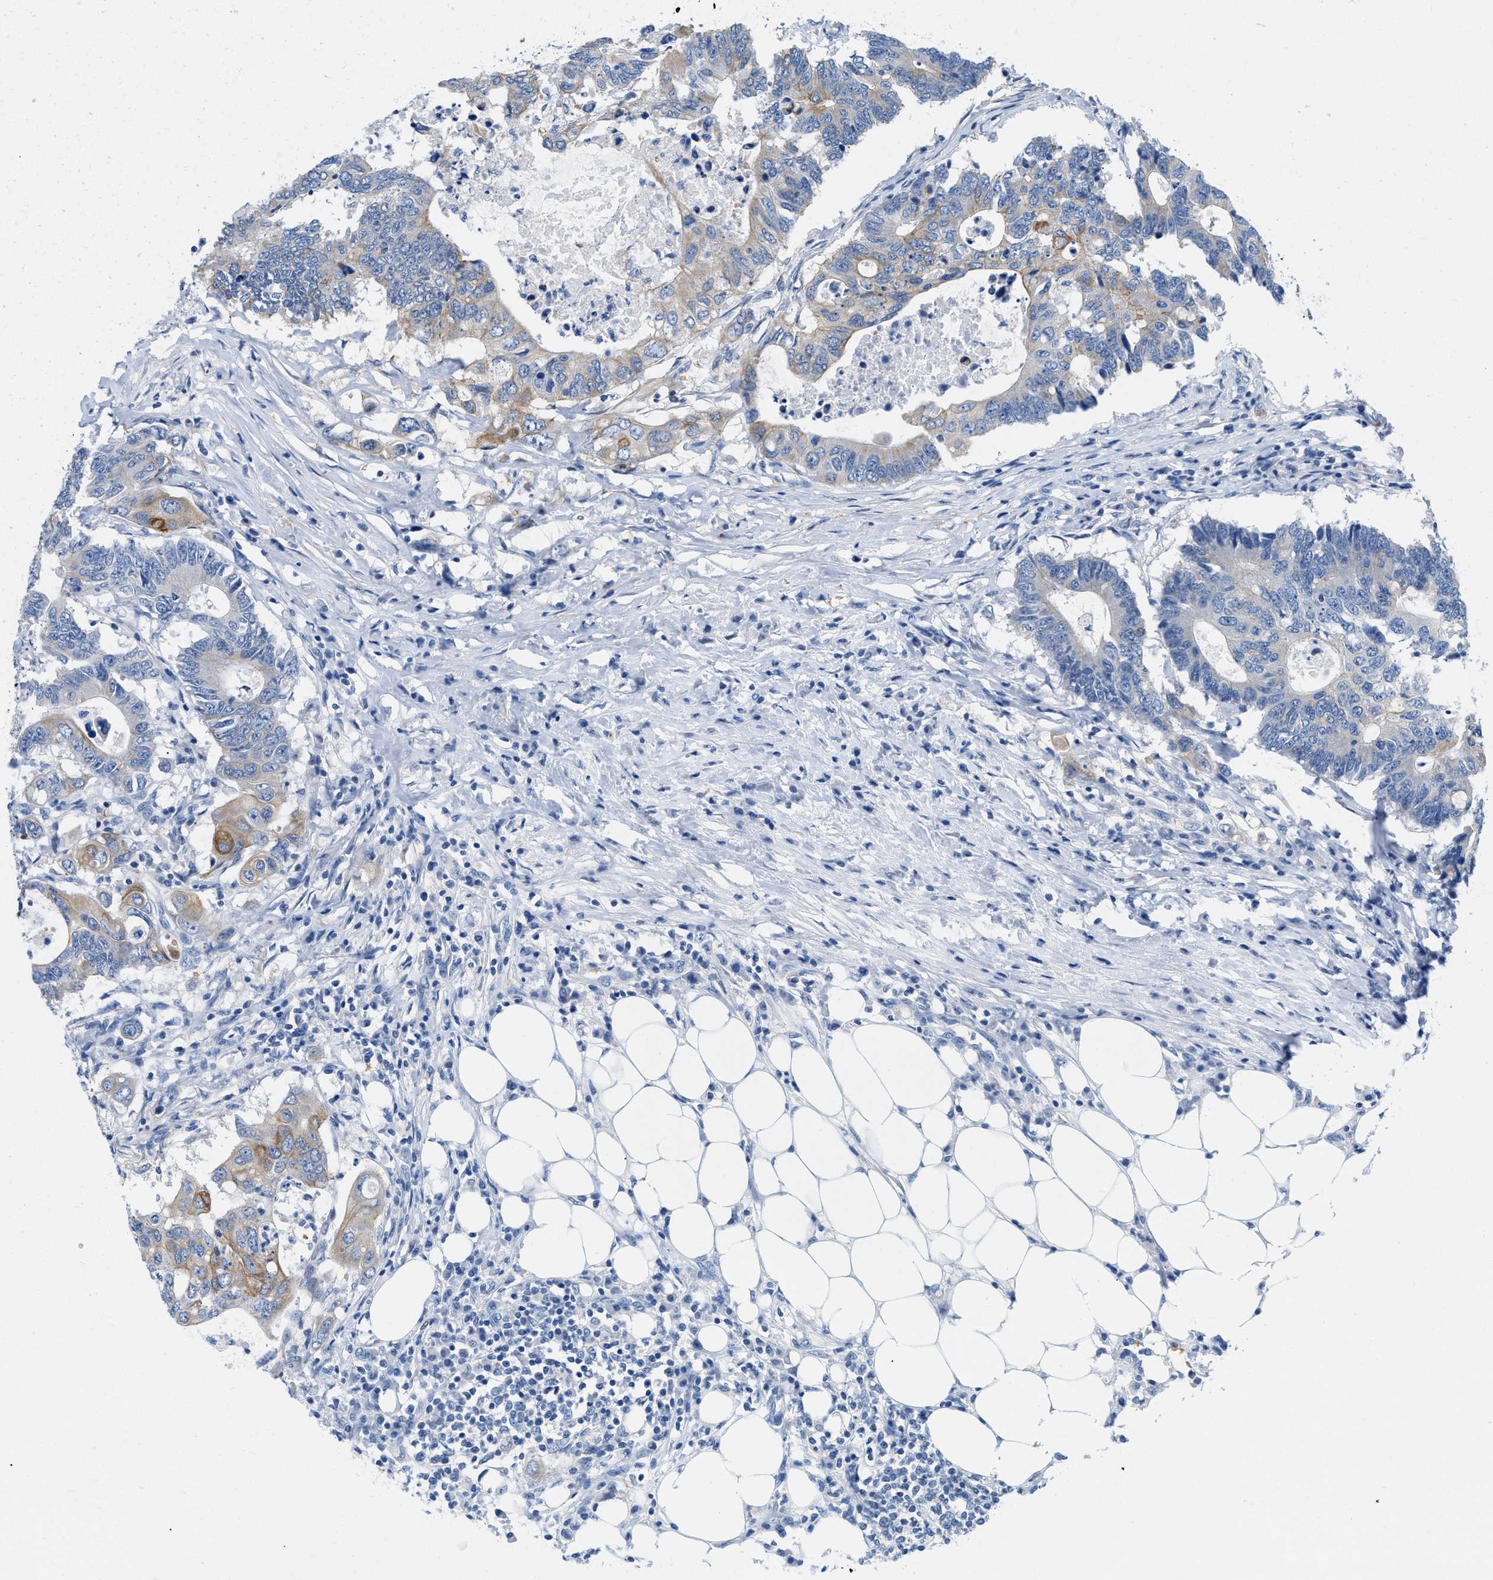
{"staining": {"intensity": "weak", "quantity": "25%-75%", "location": "cytoplasmic/membranous"}, "tissue": "colorectal cancer", "cell_type": "Tumor cells", "image_type": "cancer", "snomed": [{"axis": "morphology", "description": "Adenocarcinoma, NOS"}, {"axis": "topography", "description": "Colon"}], "caption": "This micrograph exhibits colorectal adenocarcinoma stained with IHC to label a protein in brown. The cytoplasmic/membranous of tumor cells show weak positivity for the protein. Nuclei are counter-stained blue.", "gene": "BPGM", "patient": {"sex": "male", "age": 71}}